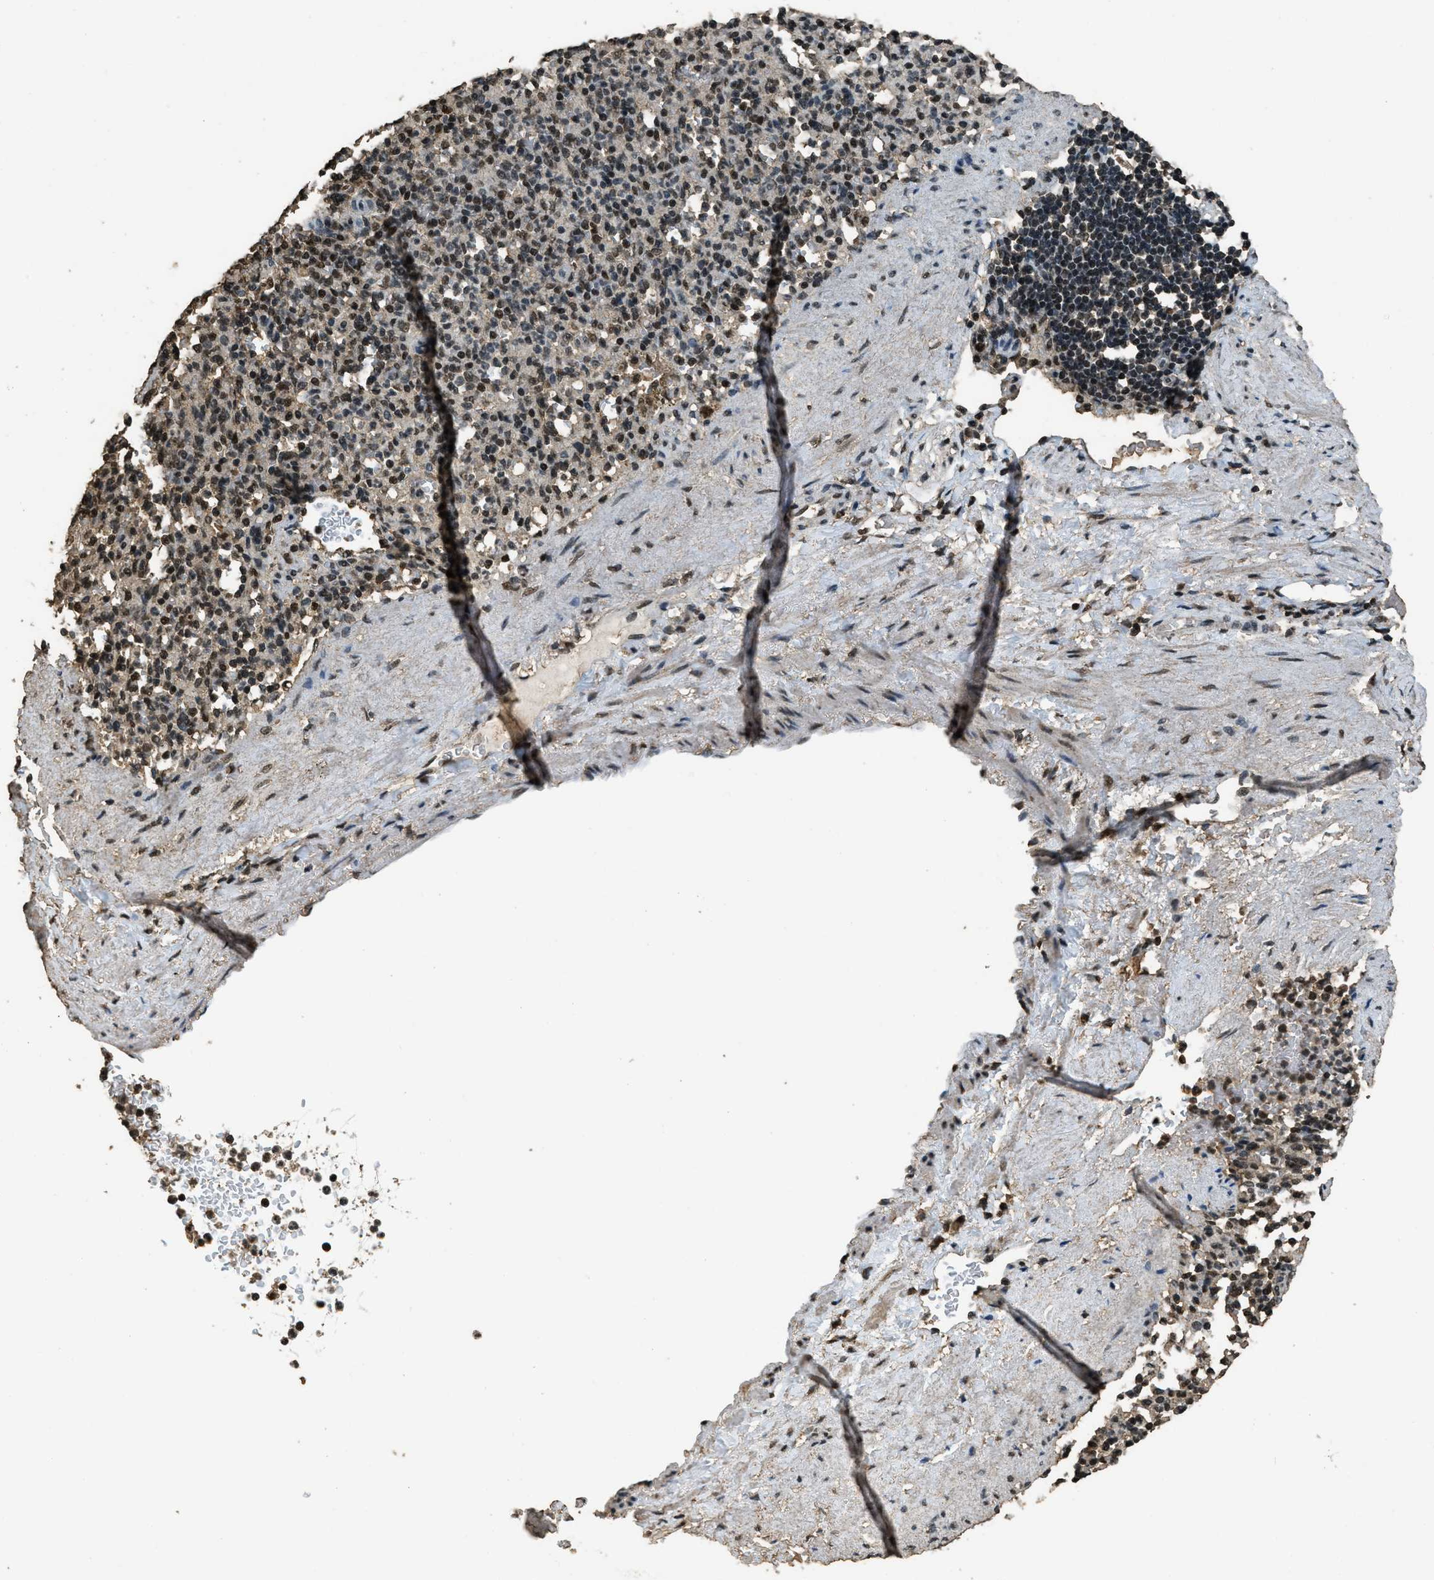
{"staining": {"intensity": "strong", "quantity": "25%-75%", "location": "nuclear"}, "tissue": "spleen", "cell_type": "Cells in red pulp", "image_type": "normal", "snomed": [{"axis": "morphology", "description": "Normal tissue, NOS"}, {"axis": "topography", "description": "Spleen"}], "caption": "Immunohistochemistry (IHC) of unremarkable human spleen exhibits high levels of strong nuclear expression in approximately 25%-75% of cells in red pulp.", "gene": "MYB", "patient": {"sex": "female", "age": 74}}